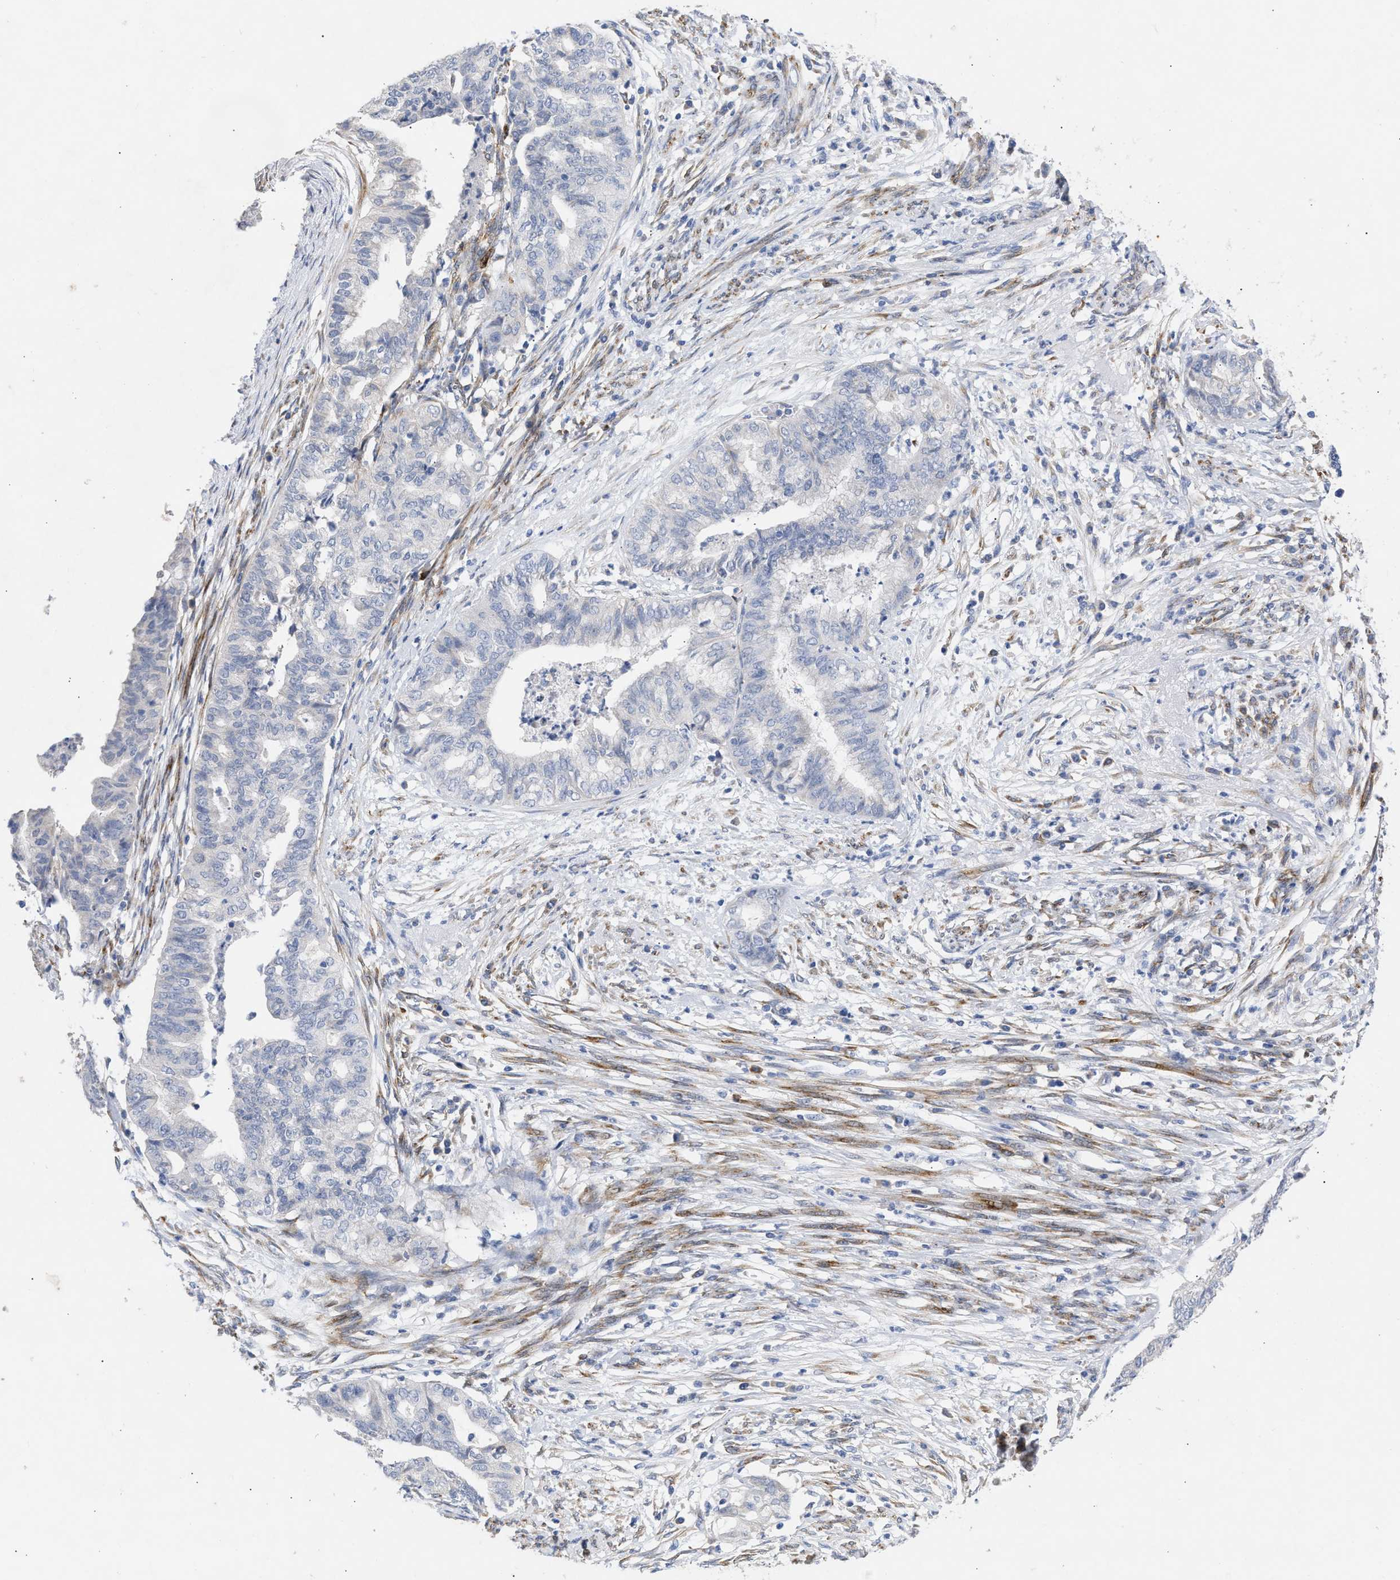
{"staining": {"intensity": "negative", "quantity": "none", "location": "none"}, "tissue": "endometrial cancer", "cell_type": "Tumor cells", "image_type": "cancer", "snomed": [{"axis": "morphology", "description": "Adenocarcinoma, NOS"}, {"axis": "topography", "description": "Endometrium"}], "caption": "High power microscopy image of an IHC photomicrograph of endometrial cancer (adenocarcinoma), revealing no significant staining in tumor cells.", "gene": "SELENOM", "patient": {"sex": "female", "age": 79}}